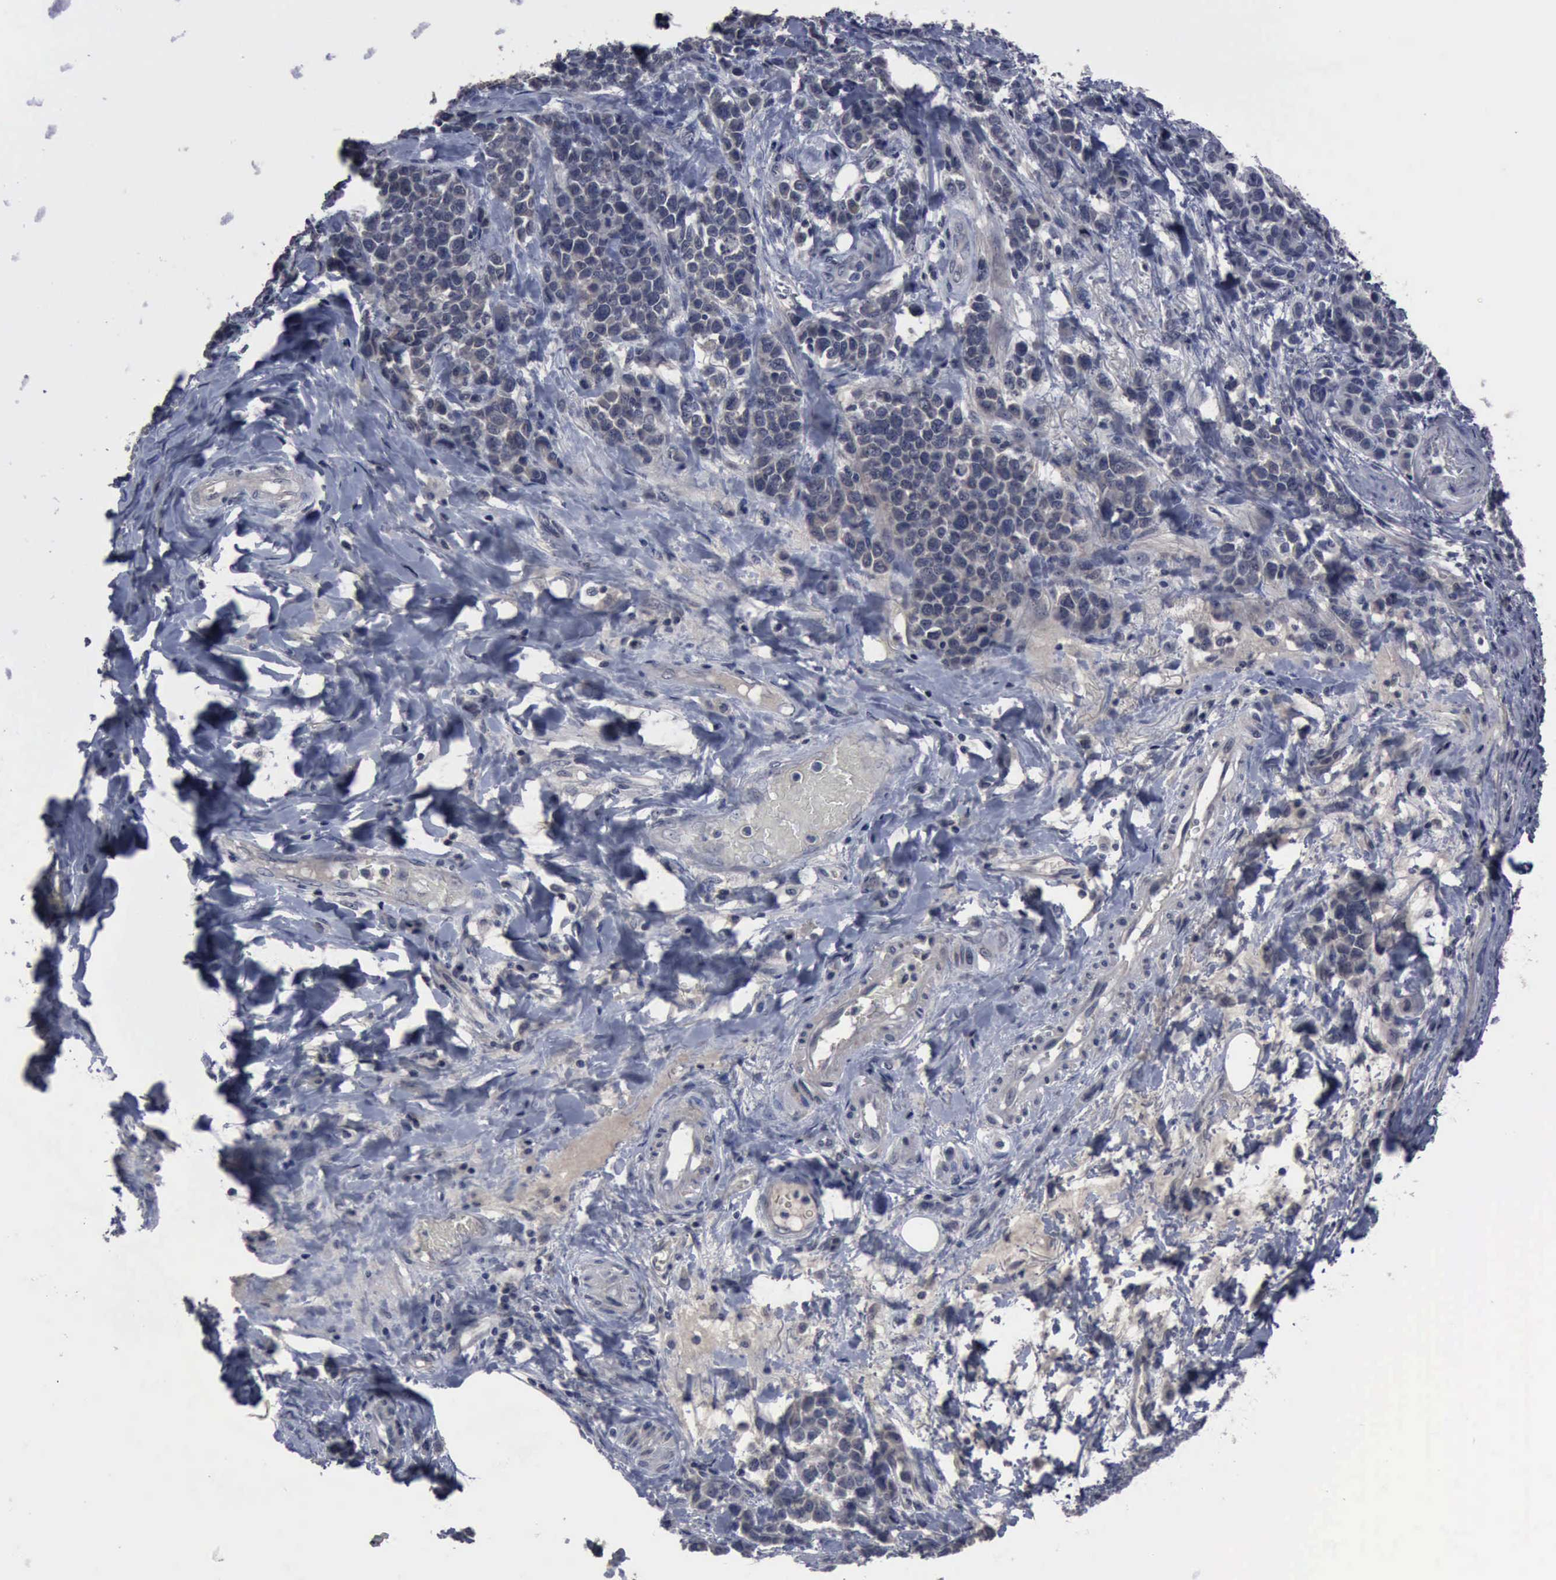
{"staining": {"intensity": "negative", "quantity": "none", "location": "none"}, "tissue": "stomach cancer", "cell_type": "Tumor cells", "image_type": "cancer", "snomed": [{"axis": "morphology", "description": "Adenocarcinoma, NOS"}, {"axis": "topography", "description": "Stomach, upper"}], "caption": "This is an immunohistochemistry histopathology image of adenocarcinoma (stomach). There is no positivity in tumor cells.", "gene": "MYO18B", "patient": {"sex": "male", "age": 71}}